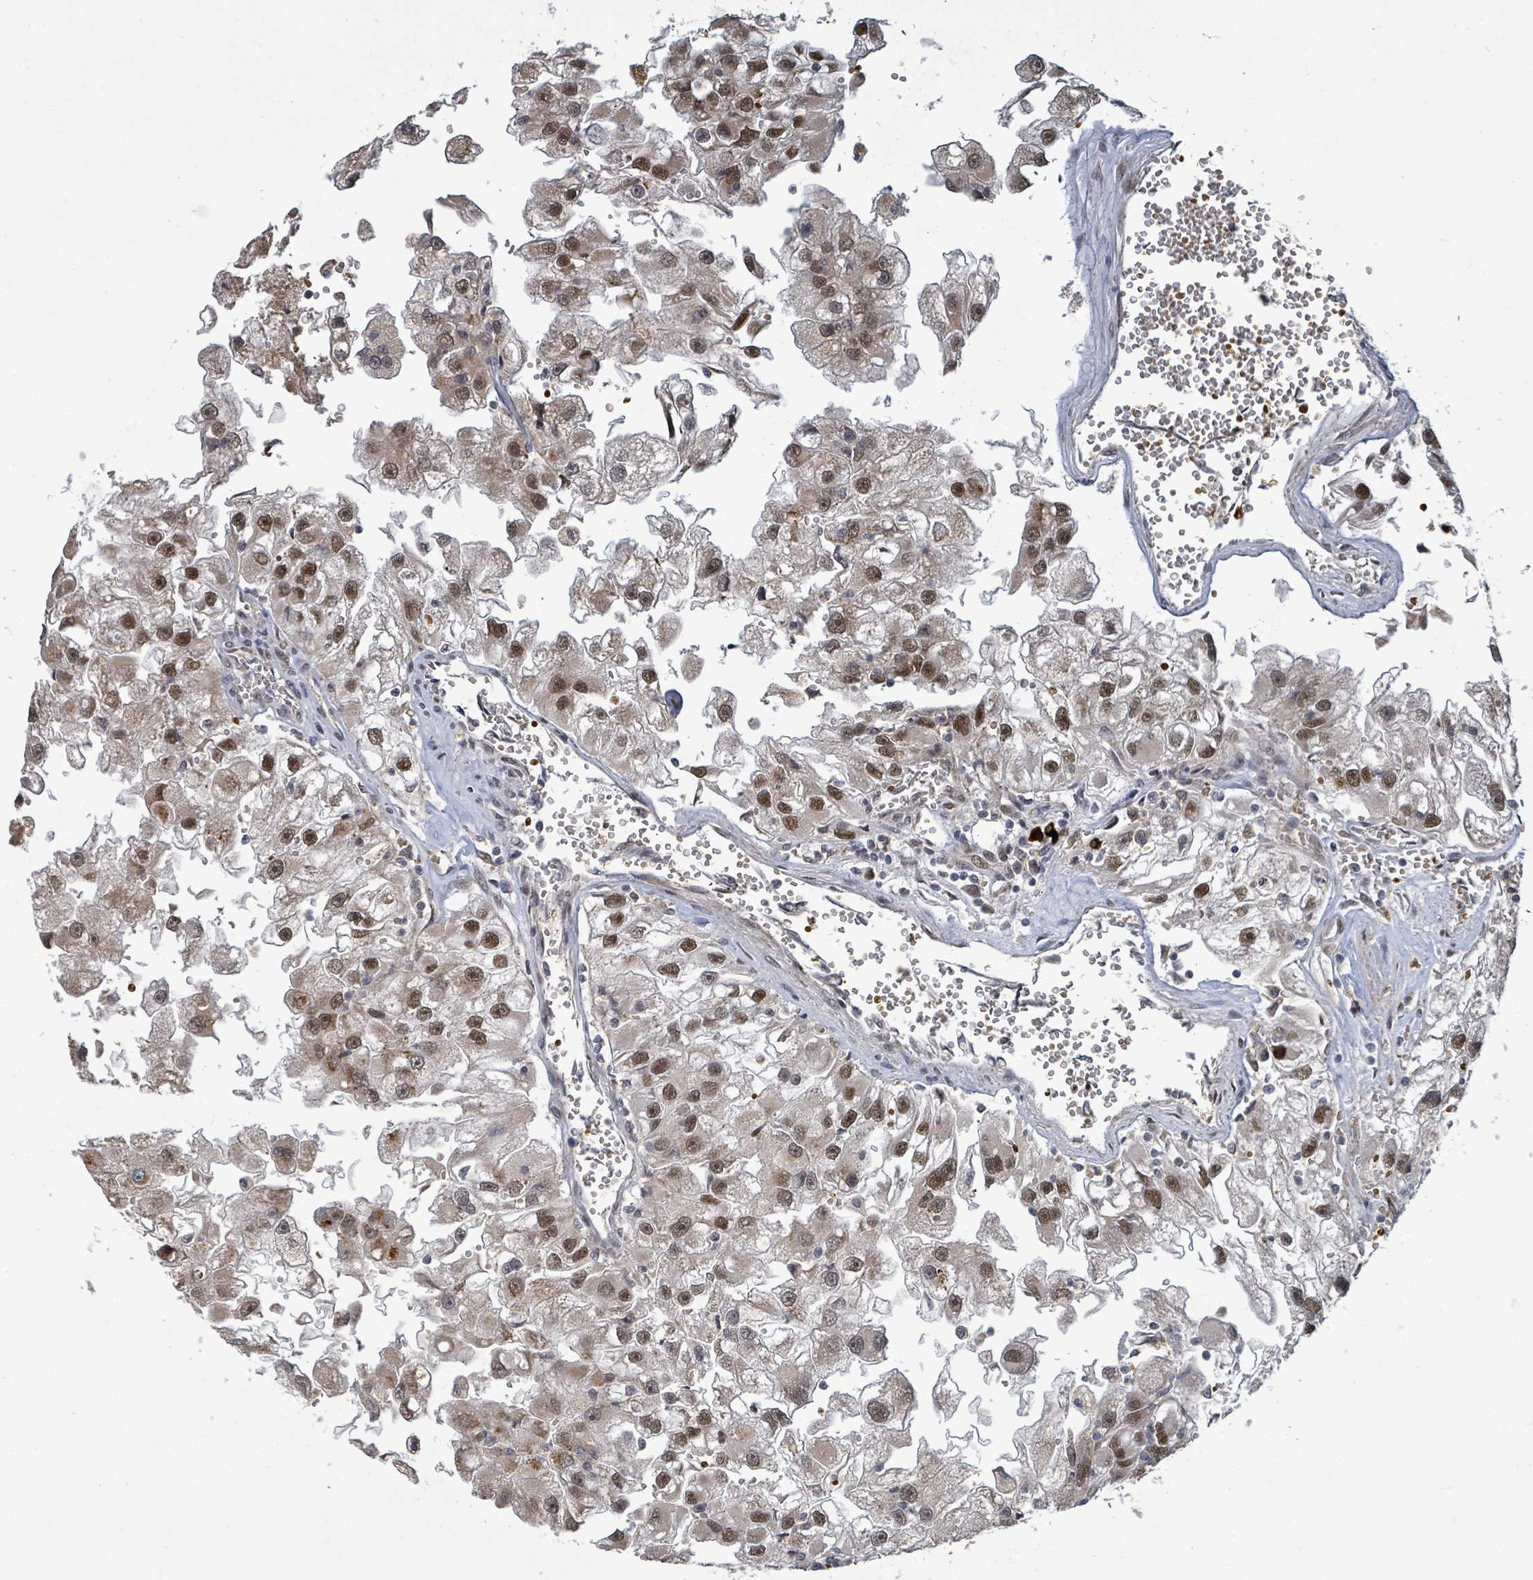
{"staining": {"intensity": "moderate", "quantity": "25%-75%", "location": "nuclear"}, "tissue": "renal cancer", "cell_type": "Tumor cells", "image_type": "cancer", "snomed": [{"axis": "morphology", "description": "Adenocarcinoma, NOS"}, {"axis": "topography", "description": "Kidney"}], "caption": "Renal cancer stained with IHC displays moderate nuclear positivity in about 25%-75% of tumor cells.", "gene": "PATZ1", "patient": {"sex": "male", "age": 63}}